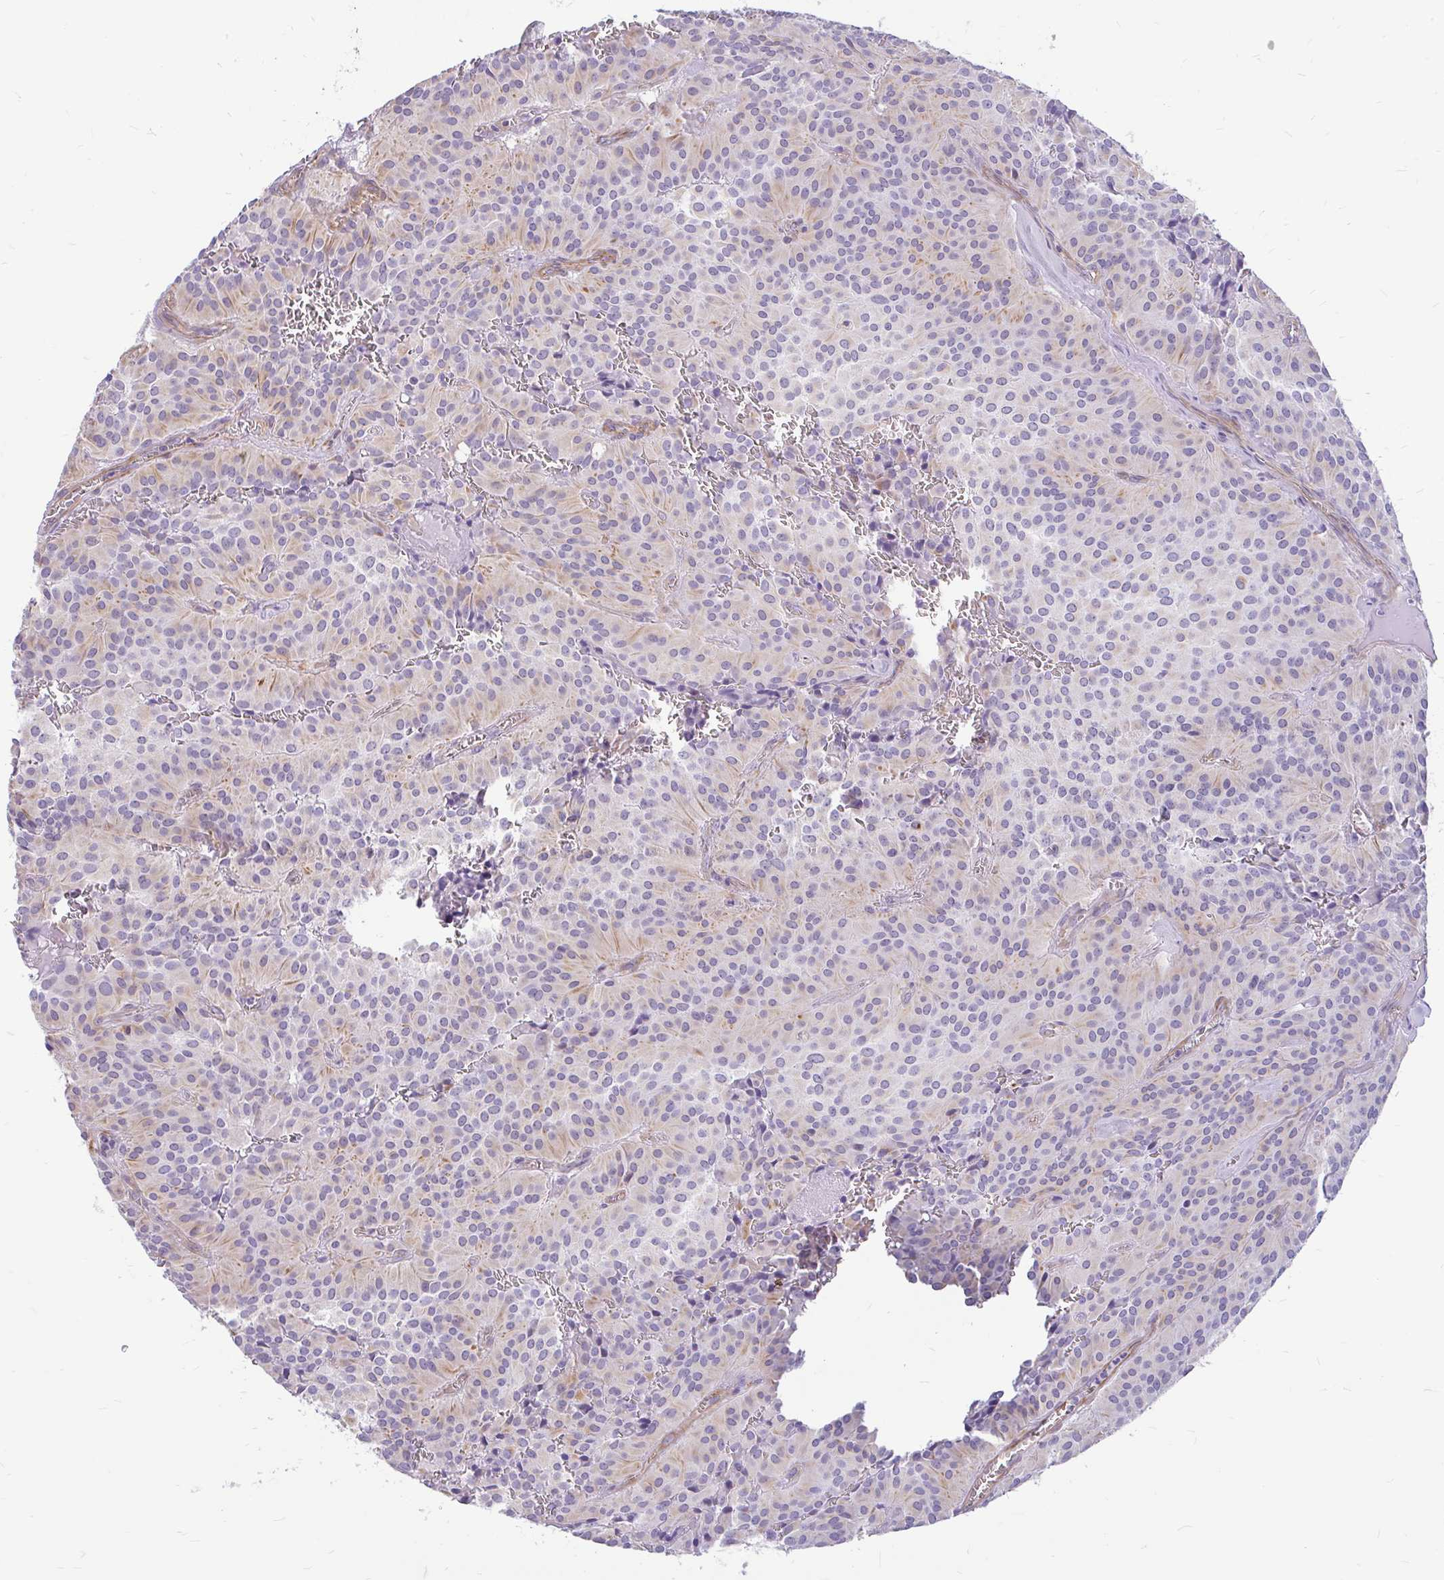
{"staining": {"intensity": "weak", "quantity": "<25%", "location": "cytoplasmic/membranous"}, "tissue": "glioma", "cell_type": "Tumor cells", "image_type": "cancer", "snomed": [{"axis": "morphology", "description": "Glioma, malignant, Low grade"}, {"axis": "topography", "description": "Brain"}], "caption": "High magnification brightfield microscopy of glioma stained with DAB (brown) and counterstained with hematoxylin (blue): tumor cells show no significant staining.", "gene": "FAM83C", "patient": {"sex": "male", "age": 42}}